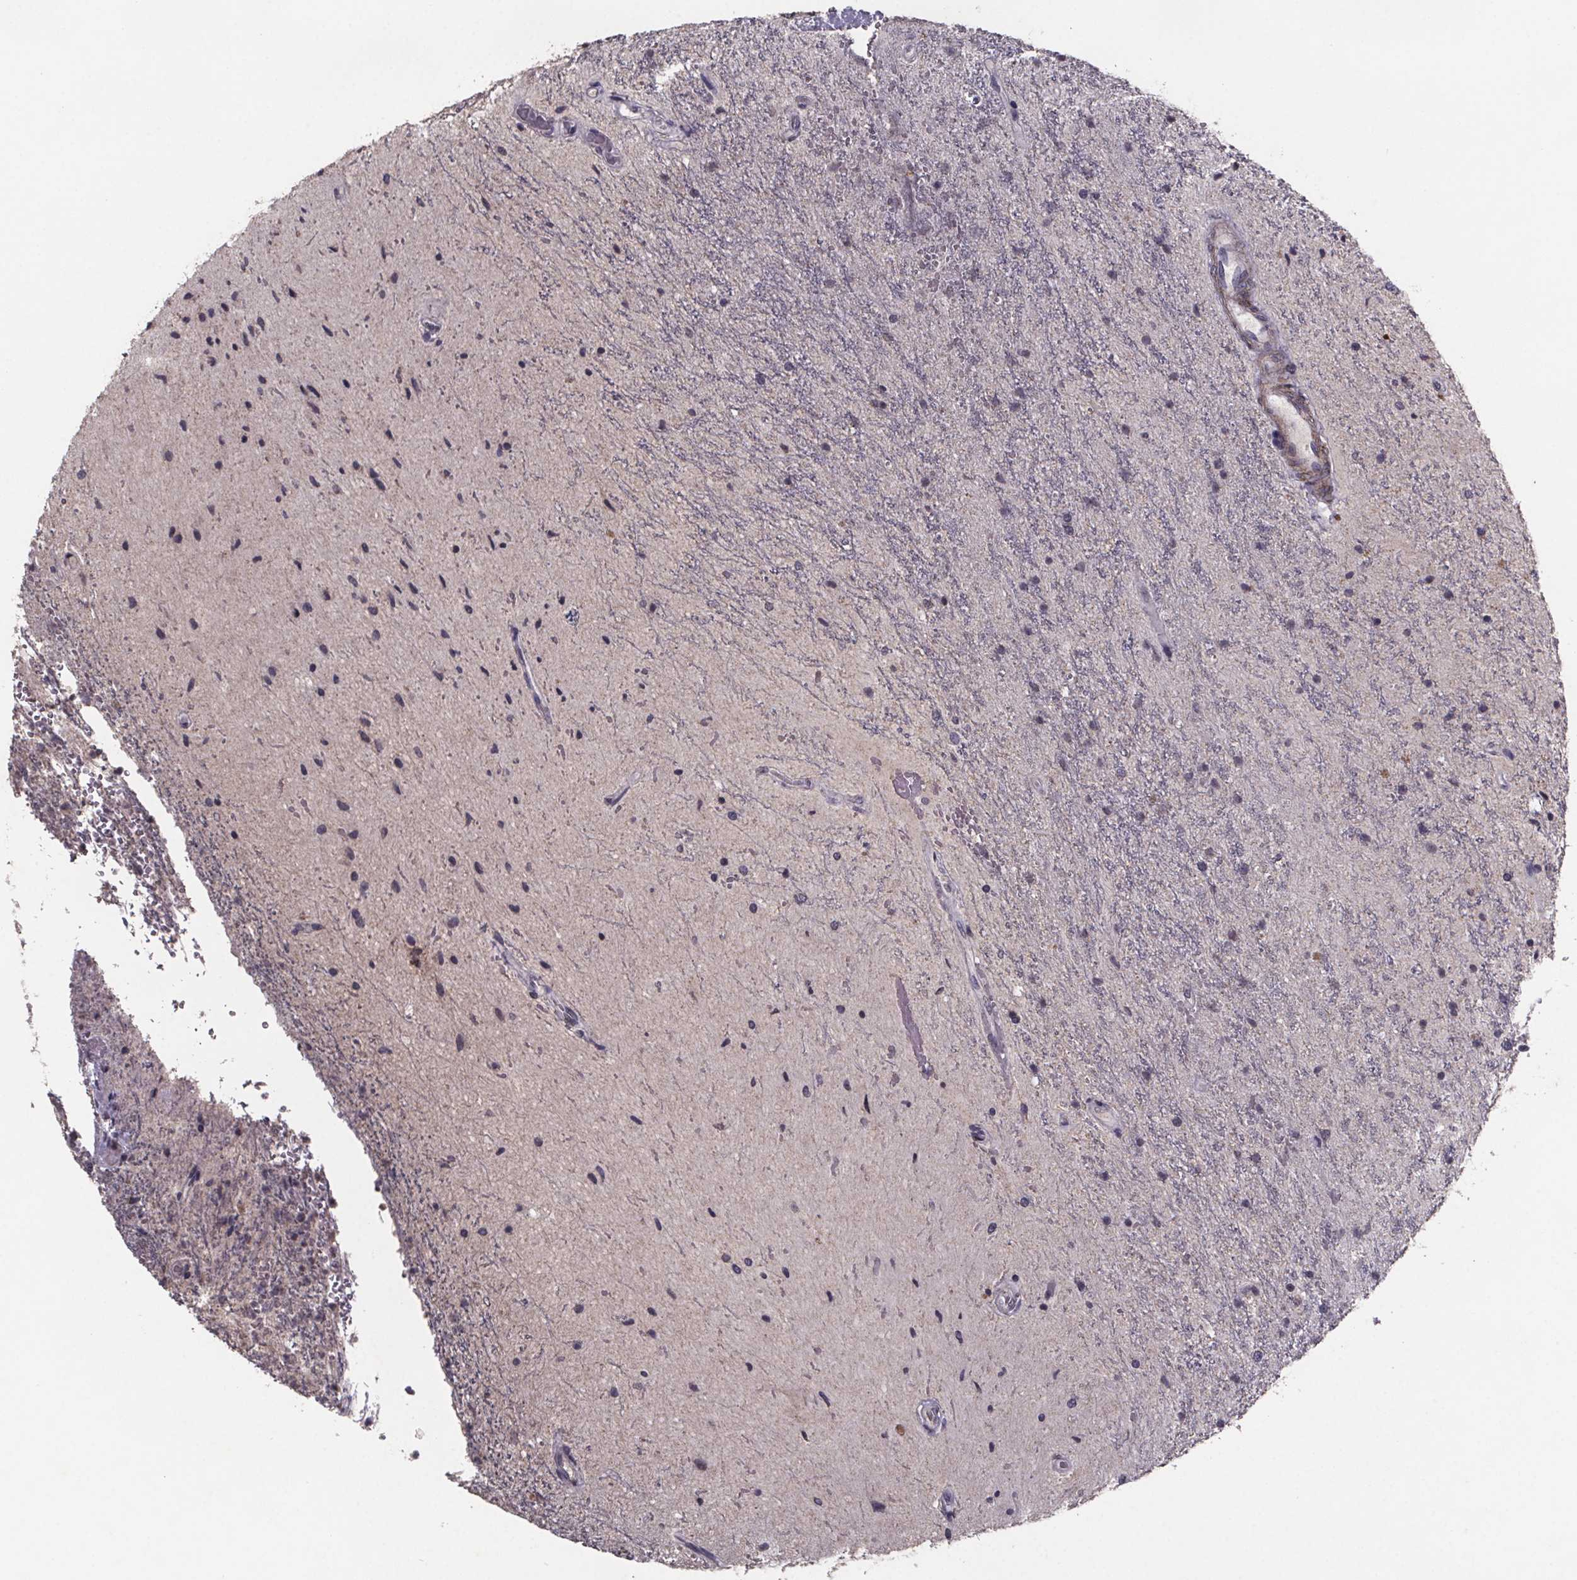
{"staining": {"intensity": "negative", "quantity": "none", "location": "none"}, "tissue": "glioma", "cell_type": "Tumor cells", "image_type": "cancer", "snomed": [{"axis": "morphology", "description": "Glioma, malignant, Low grade"}, {"axis": "topography", "description": "Cerebellum"}], "caption": "Protein analysis of glioma exhibits no significant staining in tumor cells.", "gene": "PALLD", "patient": {"sex": "female", "age": 14}}